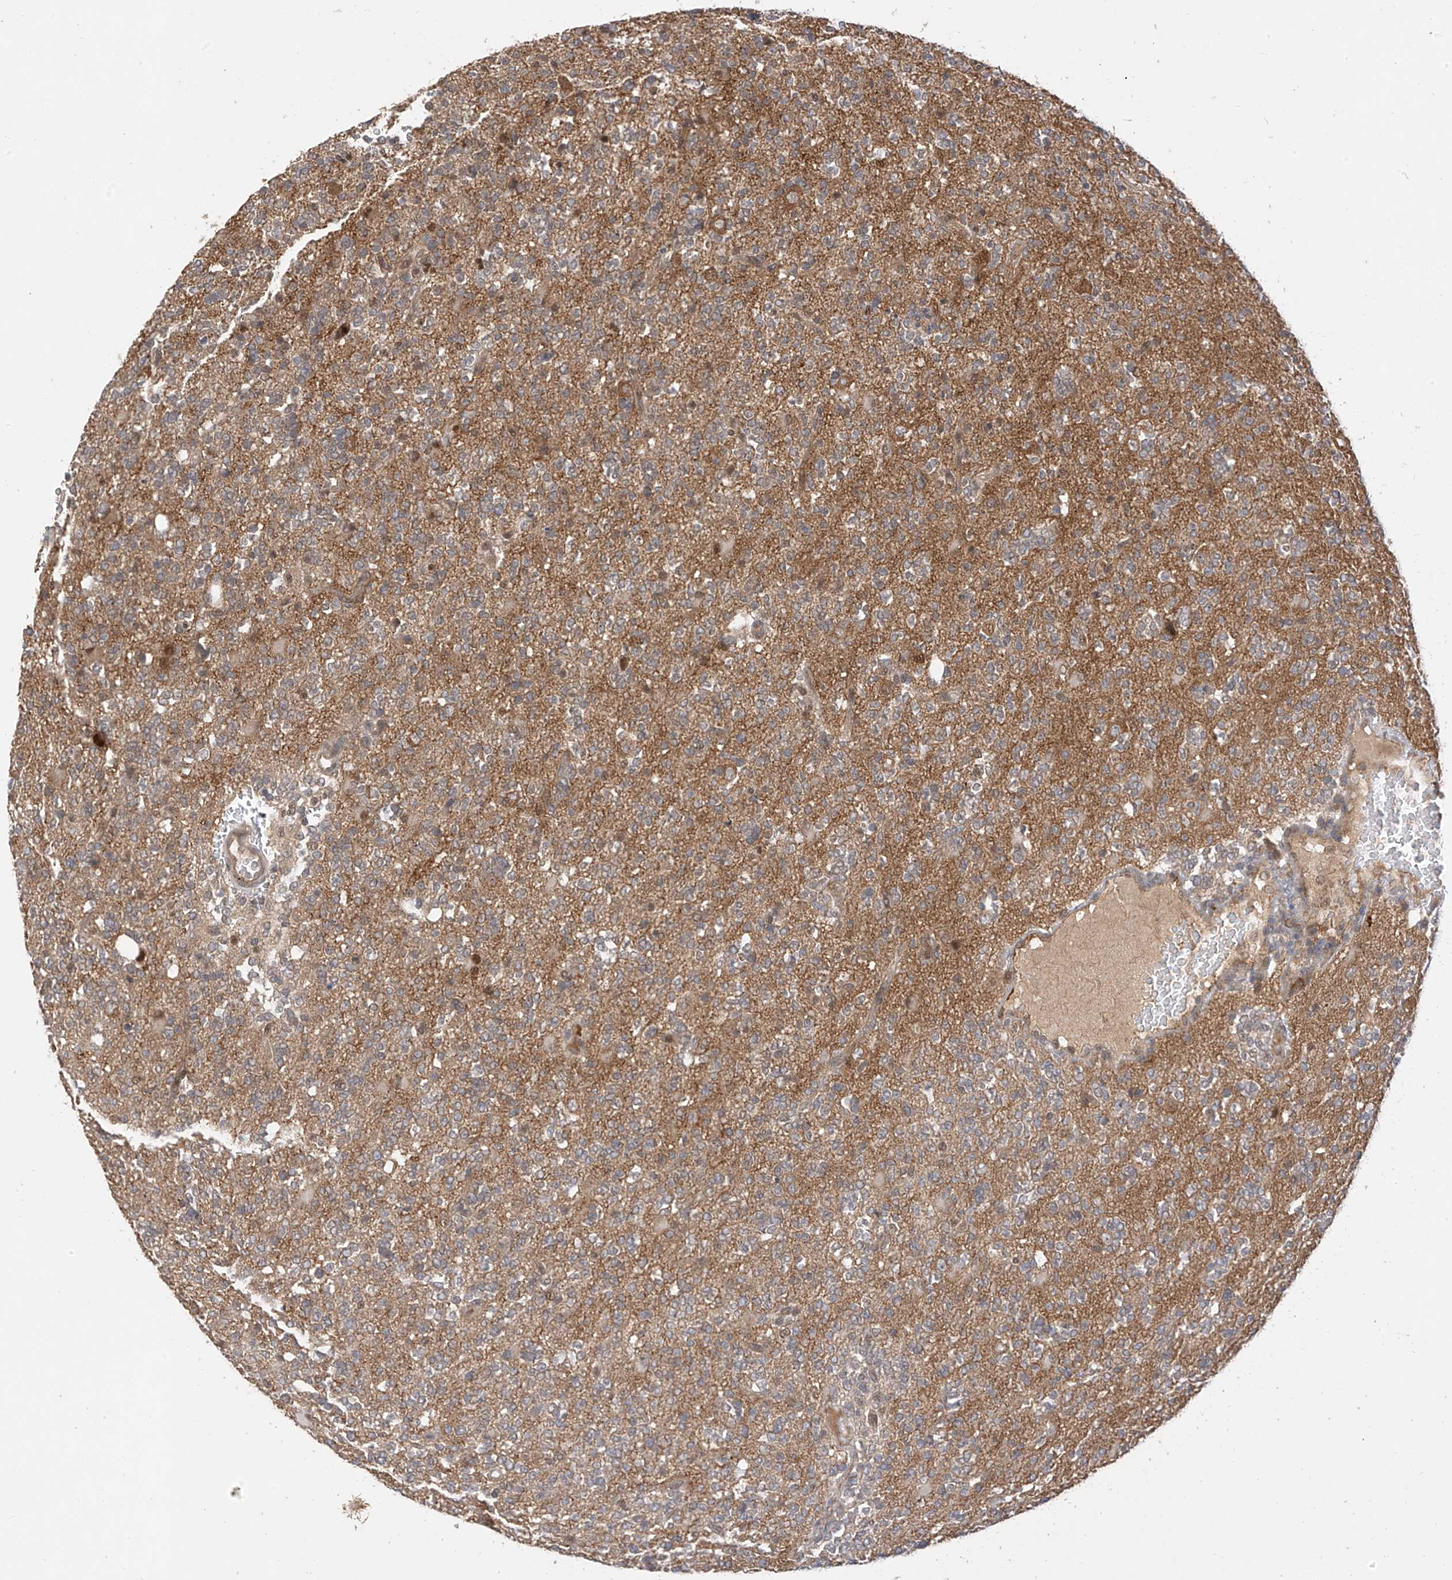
{"staining": {"intensity": "negative", "quantity": "none", "location": "none"}, "tissue": "glioma", "cell_type": "Tumor cells", "image_type": "cancer", "snomed": [{"axis": "morphology", "description": "Glioma, malignant, High grade"}, {"axis": "topography", "description": "Brain"}], "caption": "Protein analysis of malignant glioma (high-grade) exhibits no significant positivity in tumor cells. (Brightfield microscopy of DAB IHC at high magnification).", "gene": "MRTFA", "patient": {"sex": "female", "age": 62}}